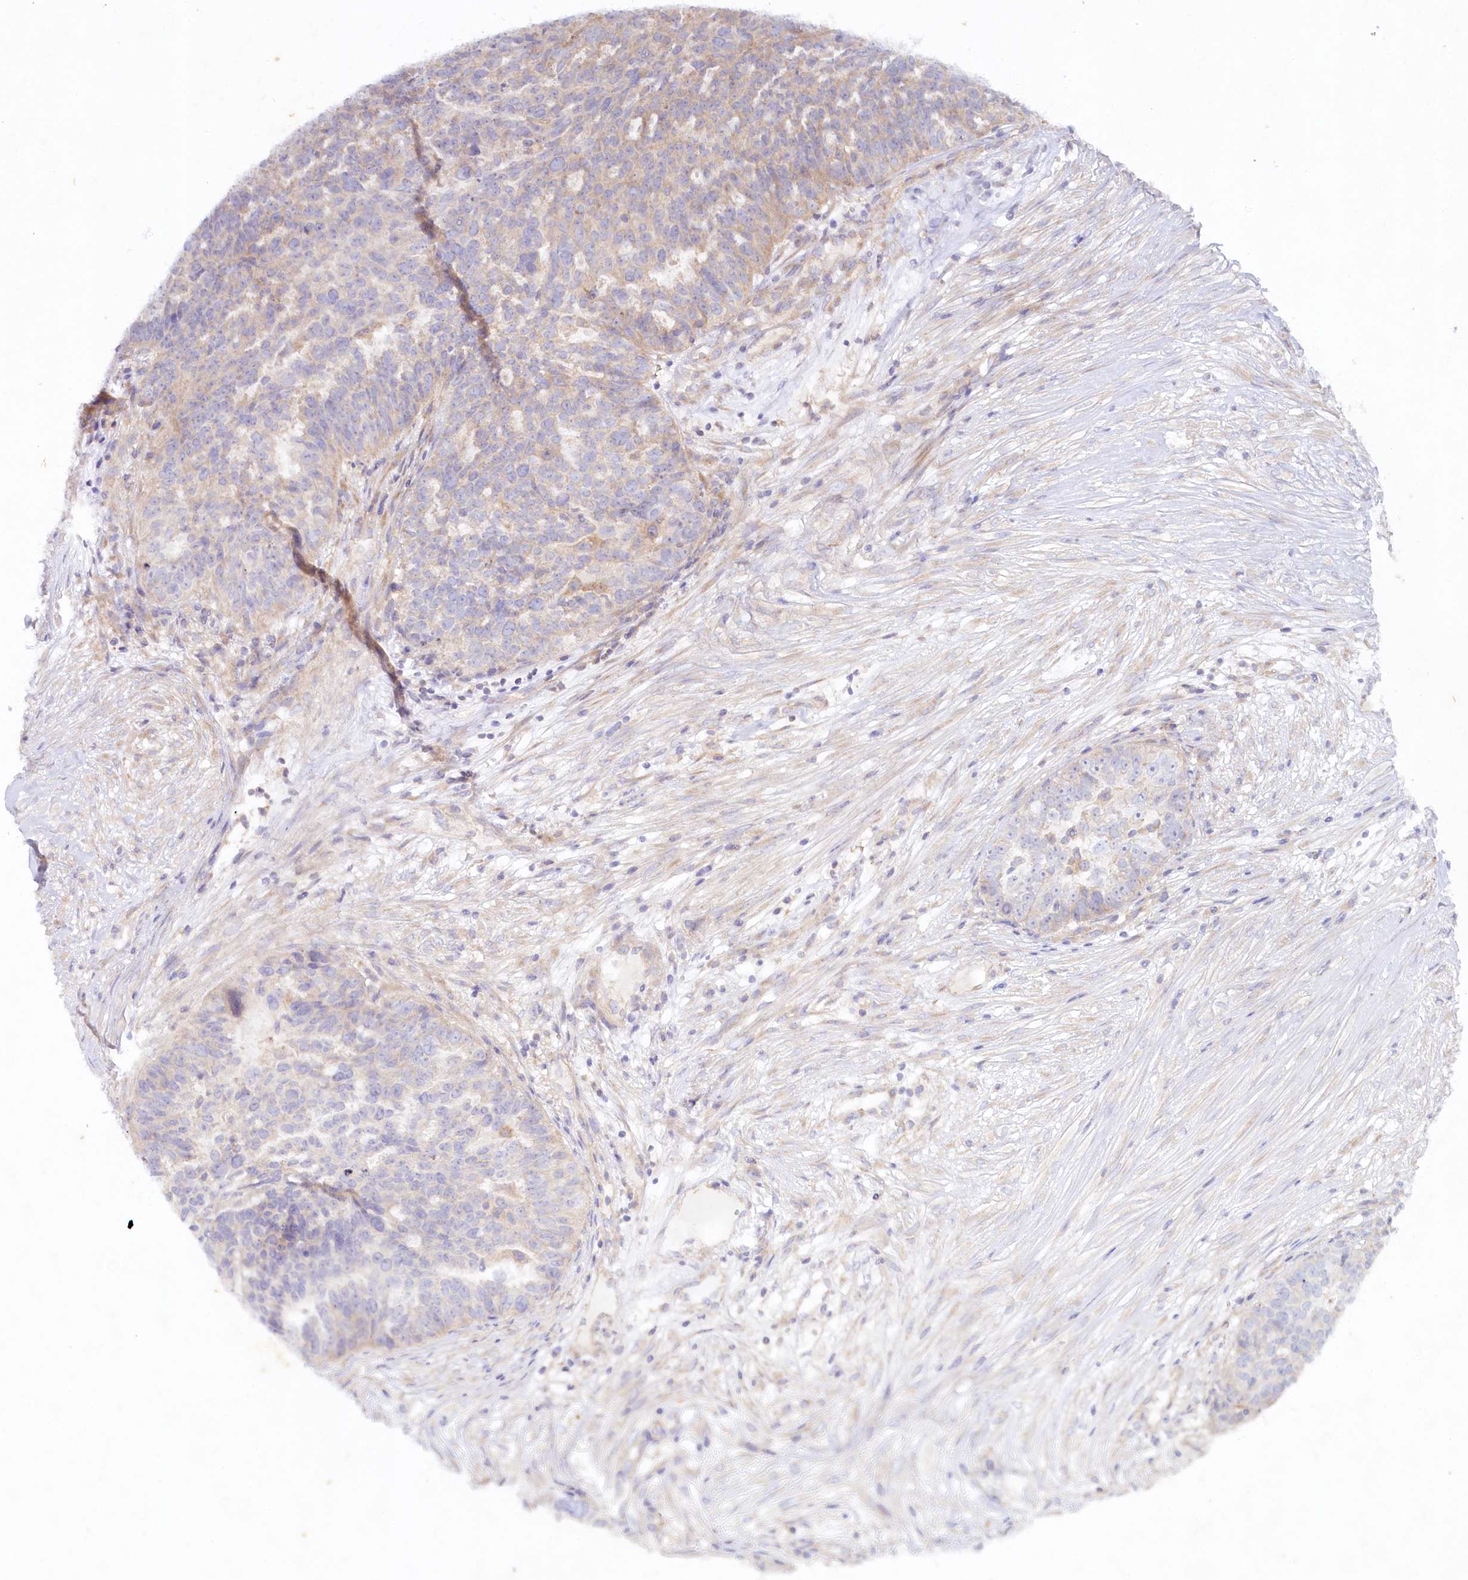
{"staining": {"intensity": "negative", "quantity": "none", "location": "none"}, "tissue": "ovarian cancer", "cell_type": "Tumor cells", "image_type": "cancer", "snomed": [{"axis": "morphology", "description": "Cystadenocarcinoma, serous, NOS"}, {"axis": "topography", "description": "Ovary"}], "caption": "A micrograph of human serous cystadenocarcinoma (ovarian) is negative for staining in tumor cells. (DAB IHC visualized using brightfield microscopy, high magnification).", "gene": "TNIP1", "patient": {"sex": "female", "age": 59}}